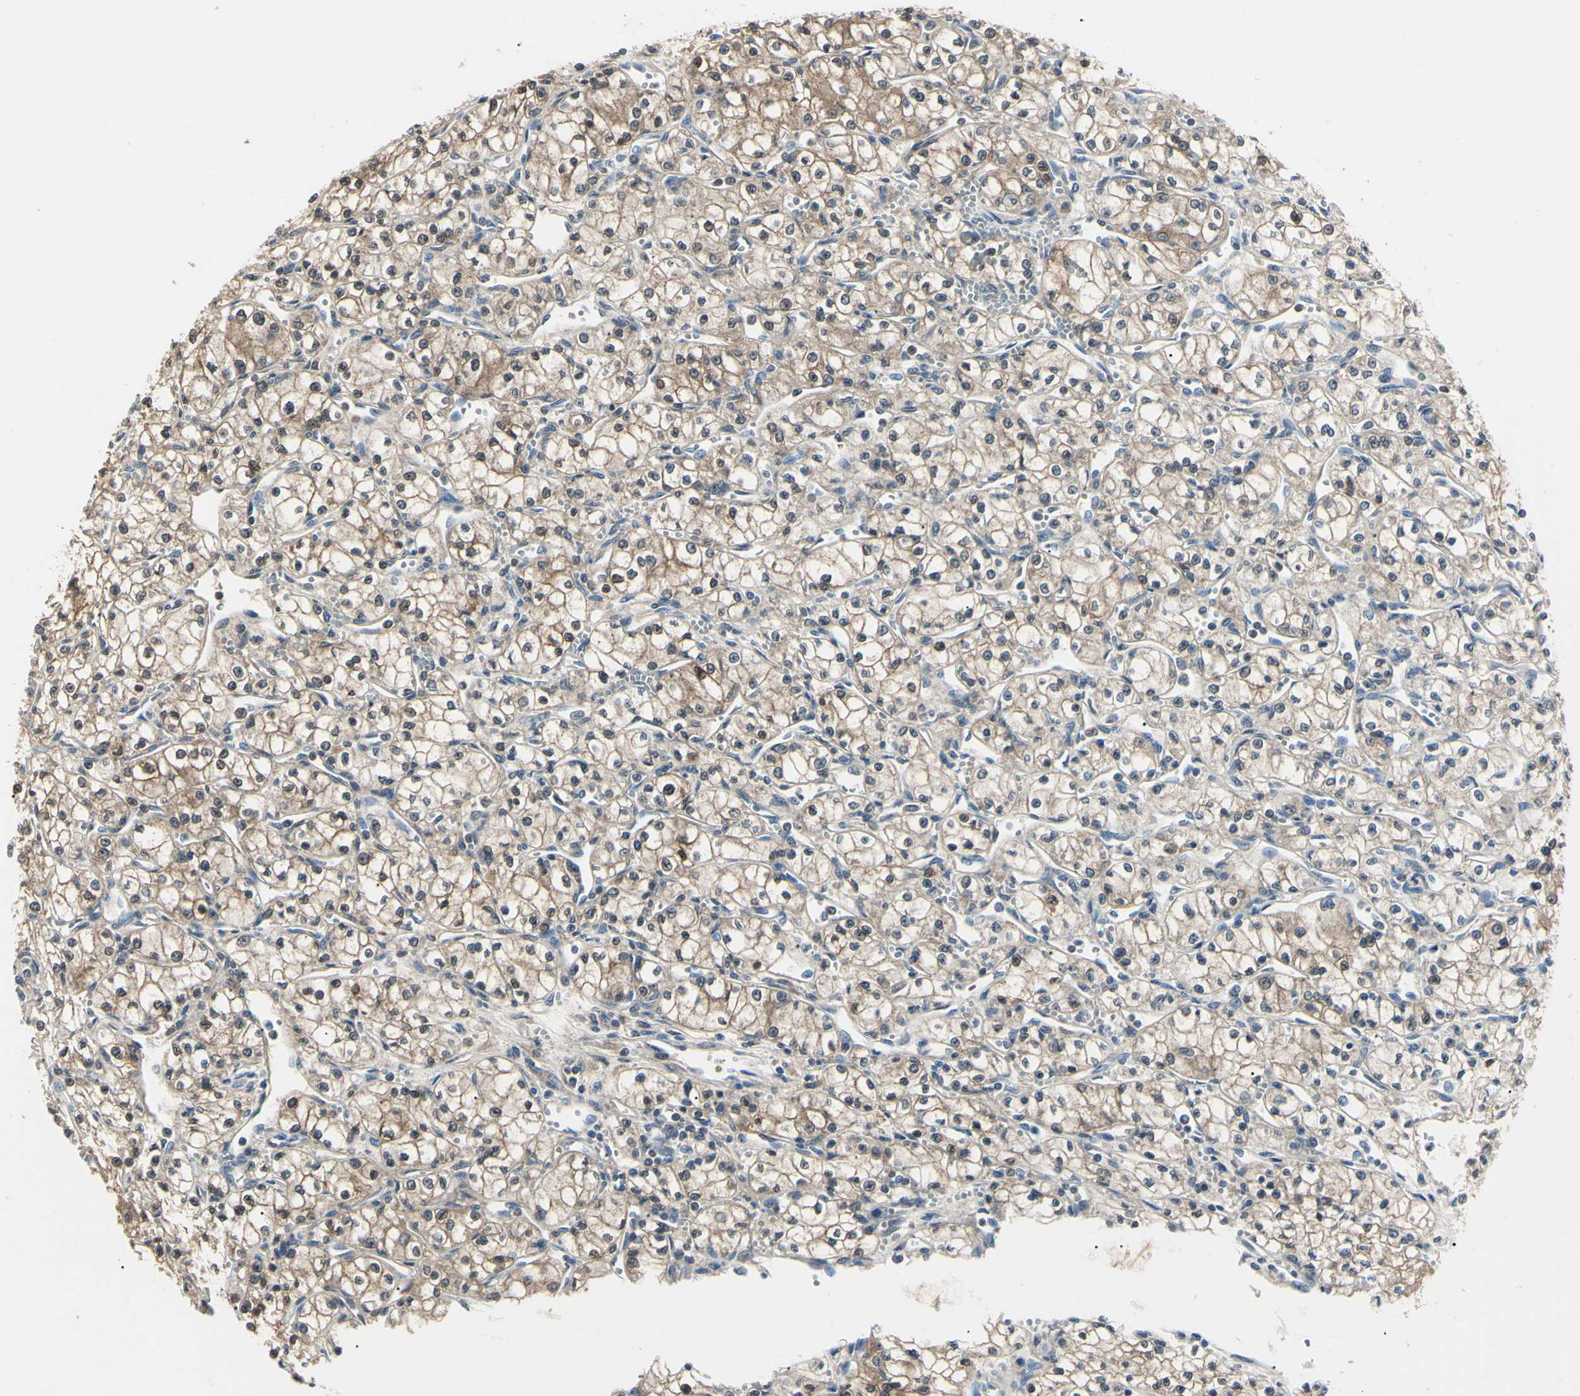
{"staining": {"intensity": "strong", "quantity": ">75%", "location": "cytoplasmic/membranous,nuclear"}, "tissue": "renal cancer", "cell_type": "Tumor cells", "image_type": "cancer", "snomed": [{"axis": "morphology", "description": "Normal tissue, NOS"}, {"axis": "morphology", "description": "Adenocarcinoma, NOS"}, {"axis": "topography", "description": "Kidney"}], "caption": "DAB (3,3'-diaminobenzidine) immunohistochemical staining of renal cancer (adenocarcinoma) reveals strong cytoplasmic/membranous and nuclear protein staining in about >75% of tumor cells.", "gene": "AKR1C3", "patient": {"sex": "male", "age": 59}}